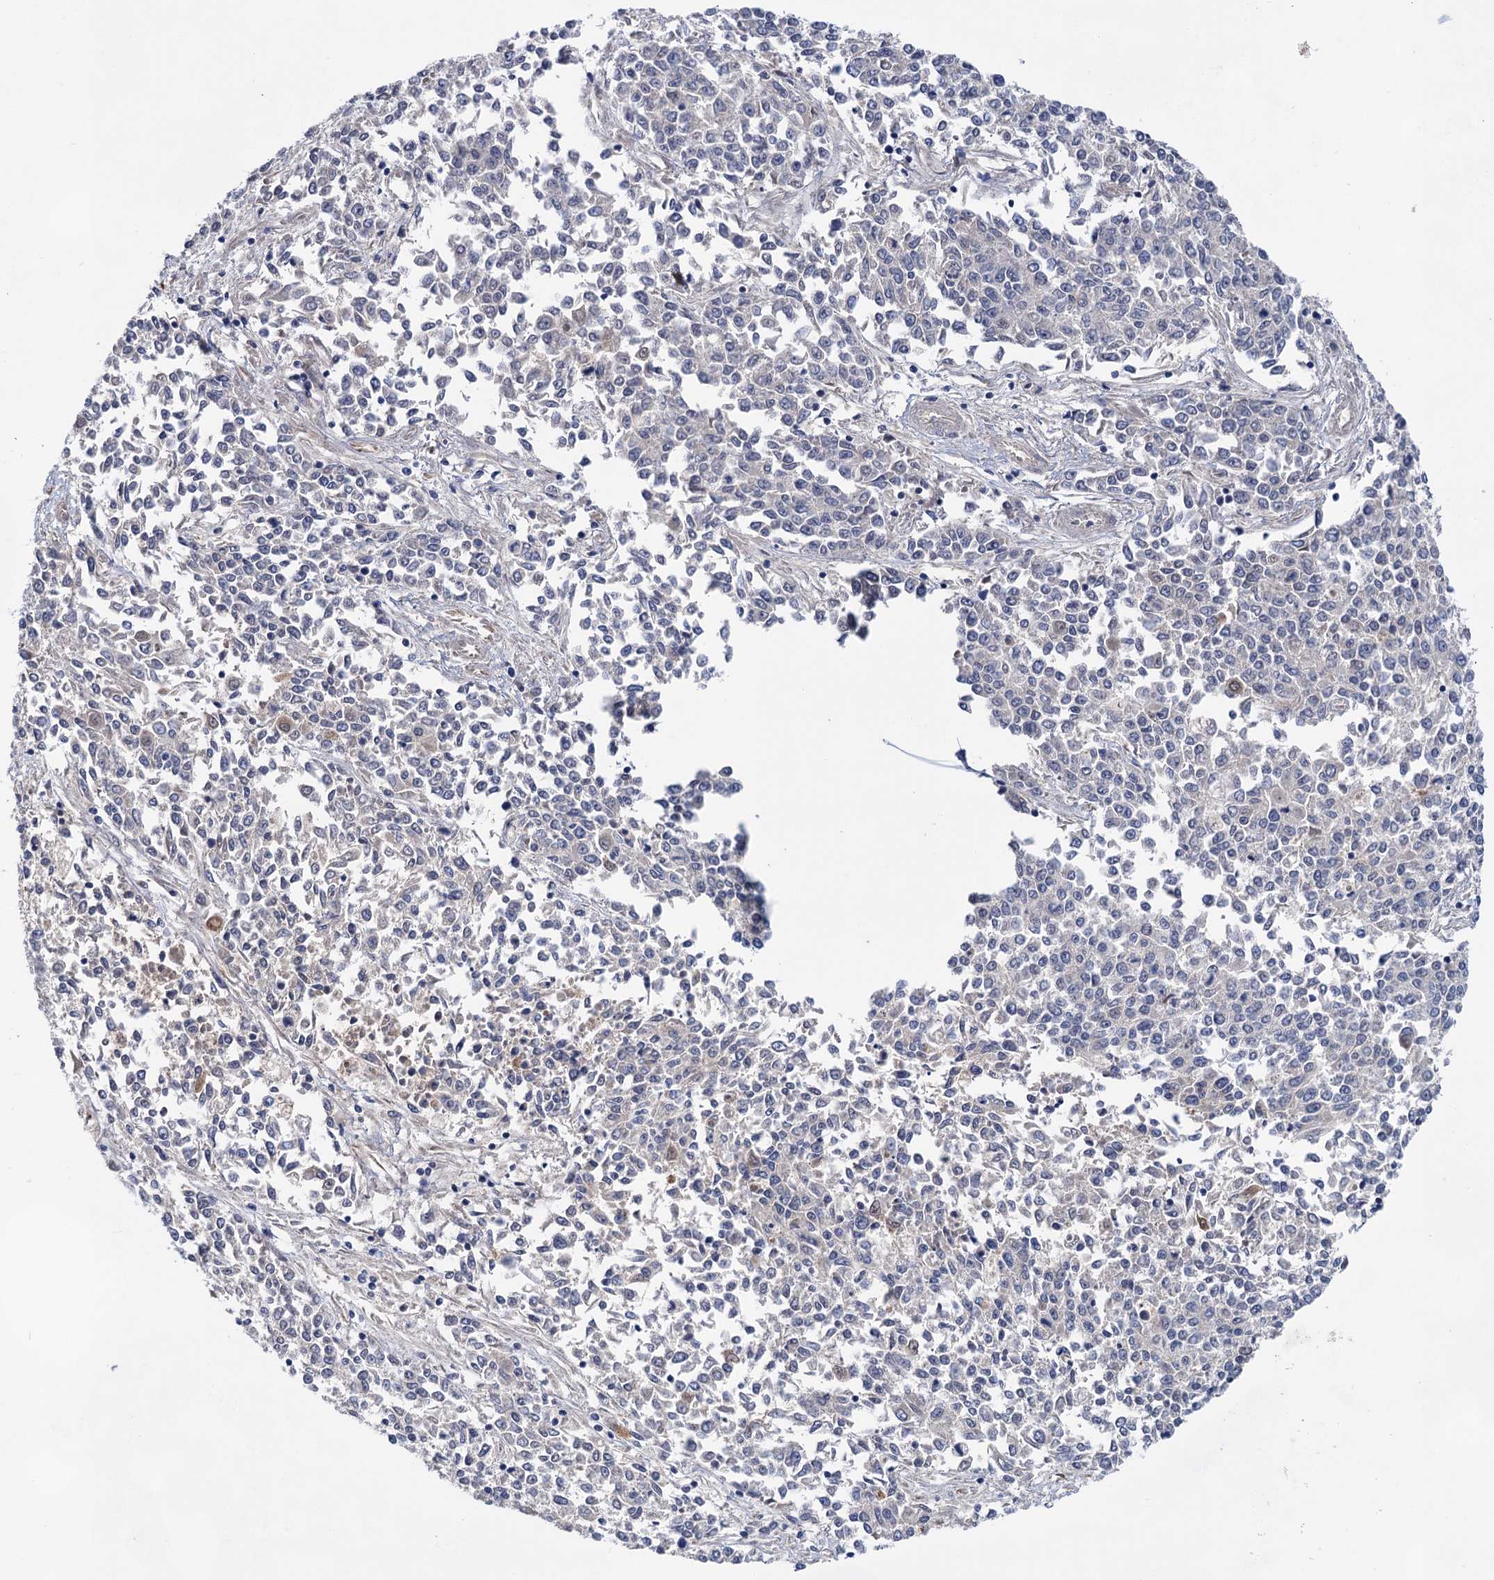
{"staining": {"intensity": "negative", "quantity": "none", "location": "none"}, "tissue": "endometrial cancer", "cell_type": "Tumor cells", "image_type": "cancer", "snomed": [{"axis": "morphology", "description": "Adenocarcinoma, NOS"}, {"axis": "topography", "description": "Endometrium"}], "caption": "Tumor cells are negative for brown protein staining in adenocarcinoma (endometrial).", "gene": "MORN3", "patient": {"sex": "female", "age": 50}}